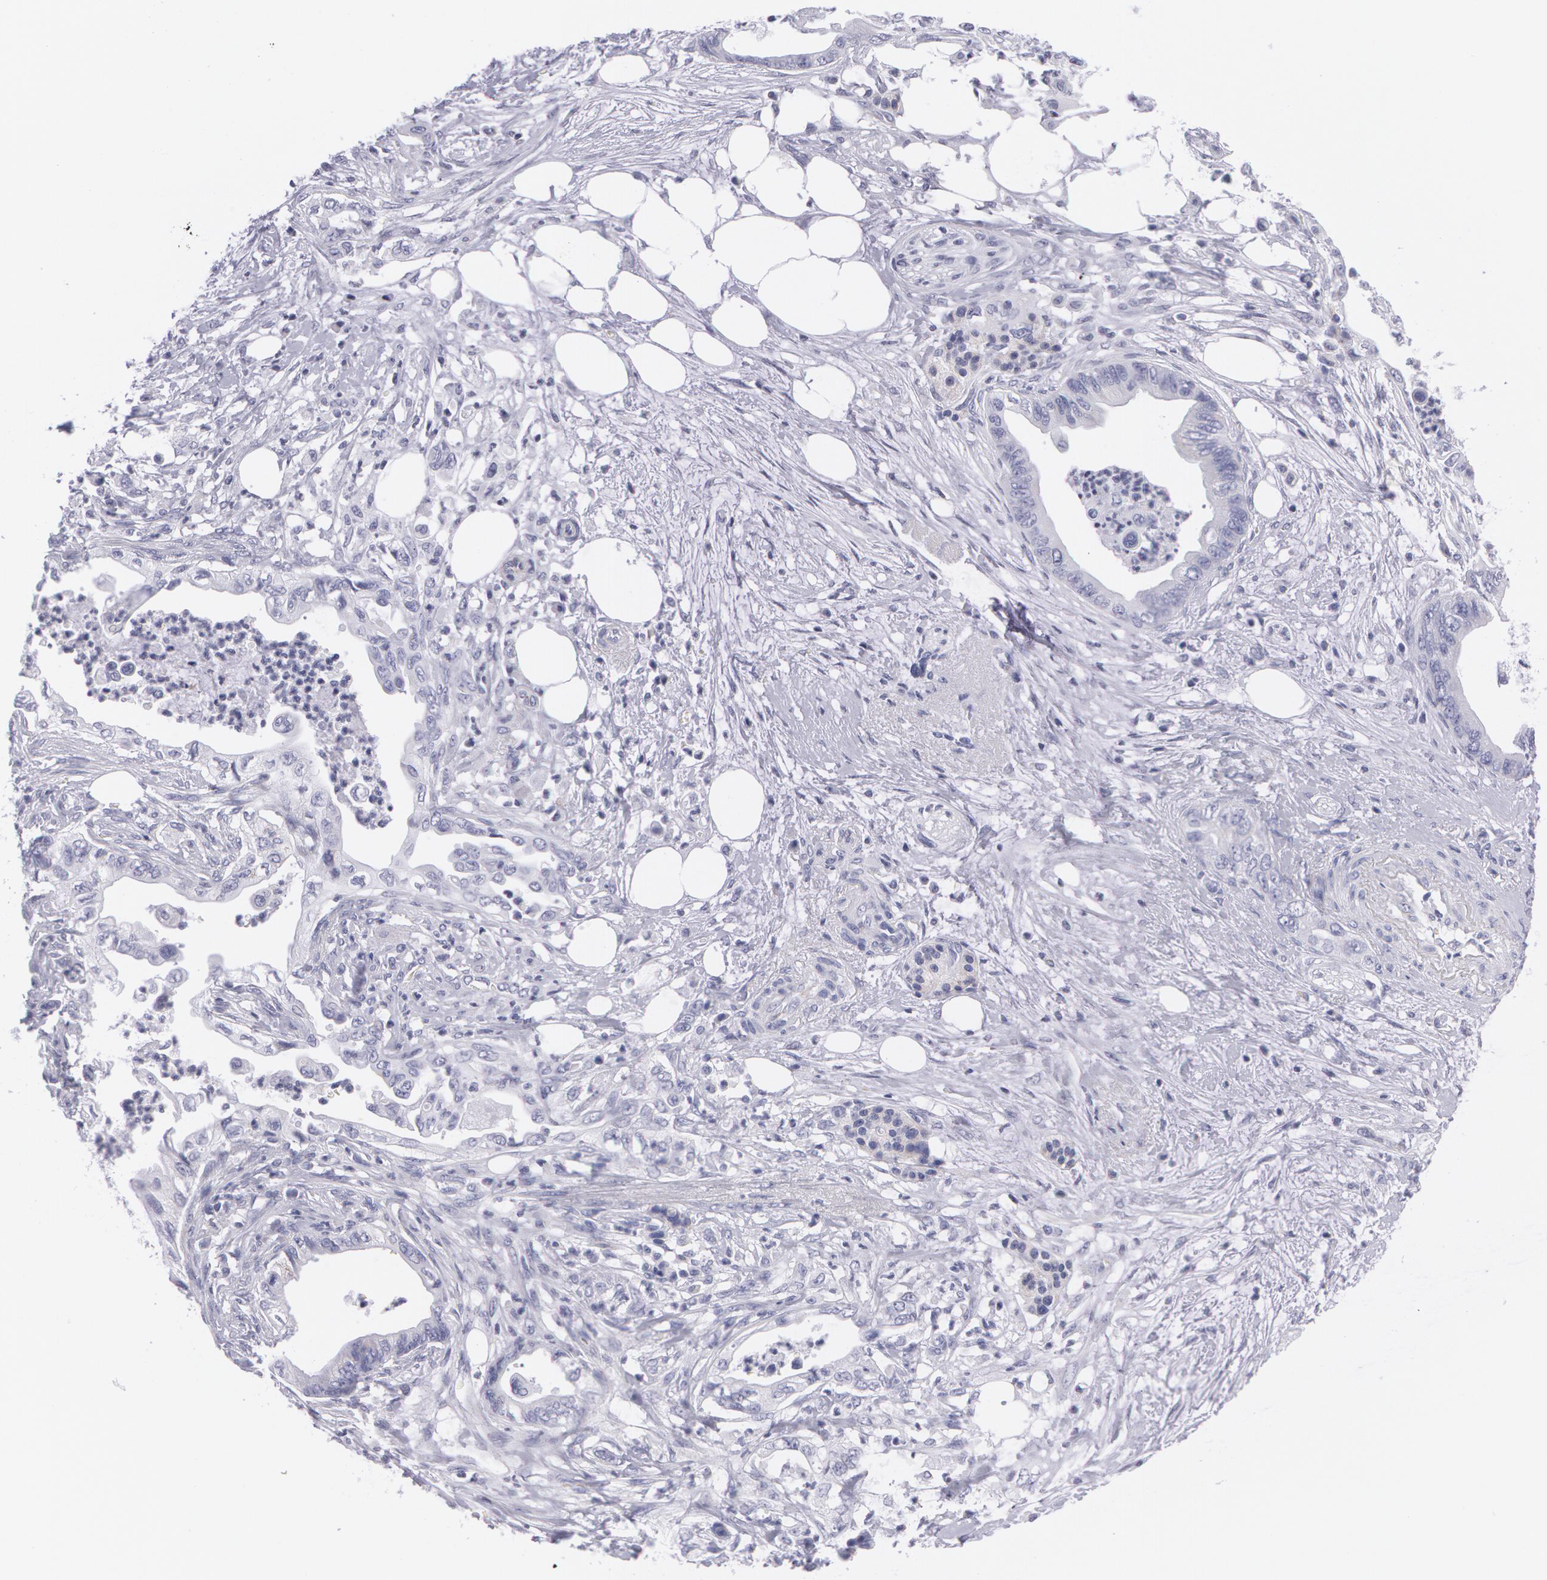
{"staining": {"intensity": "negative", "quantity": "none", "location": "none"}, "tissue": "pancreatic cancer", "cell_type": "Tumor cells", "image_type": "cancer", "snomed": [{"axis": "morphology", "description": "Adenocarcinoma, NOS"}, {"axis": "topography", "description": "Pancreas"}], "caption": "An IHC photomicrograph of pancreatic cancer (adenocarcinoma) is shown. There is no staining in tumor cells of pancreatic cancer (adenocarcinoma). The staining was performed using DAB (3,3'-diaminobenzidine) to visualize the protein expression in brown, while the nuclei were stained in blue with hematoxylin (Magnification: 20x).", "gene": "AMACR", "patient": {"sex": "female", "age": 66}}